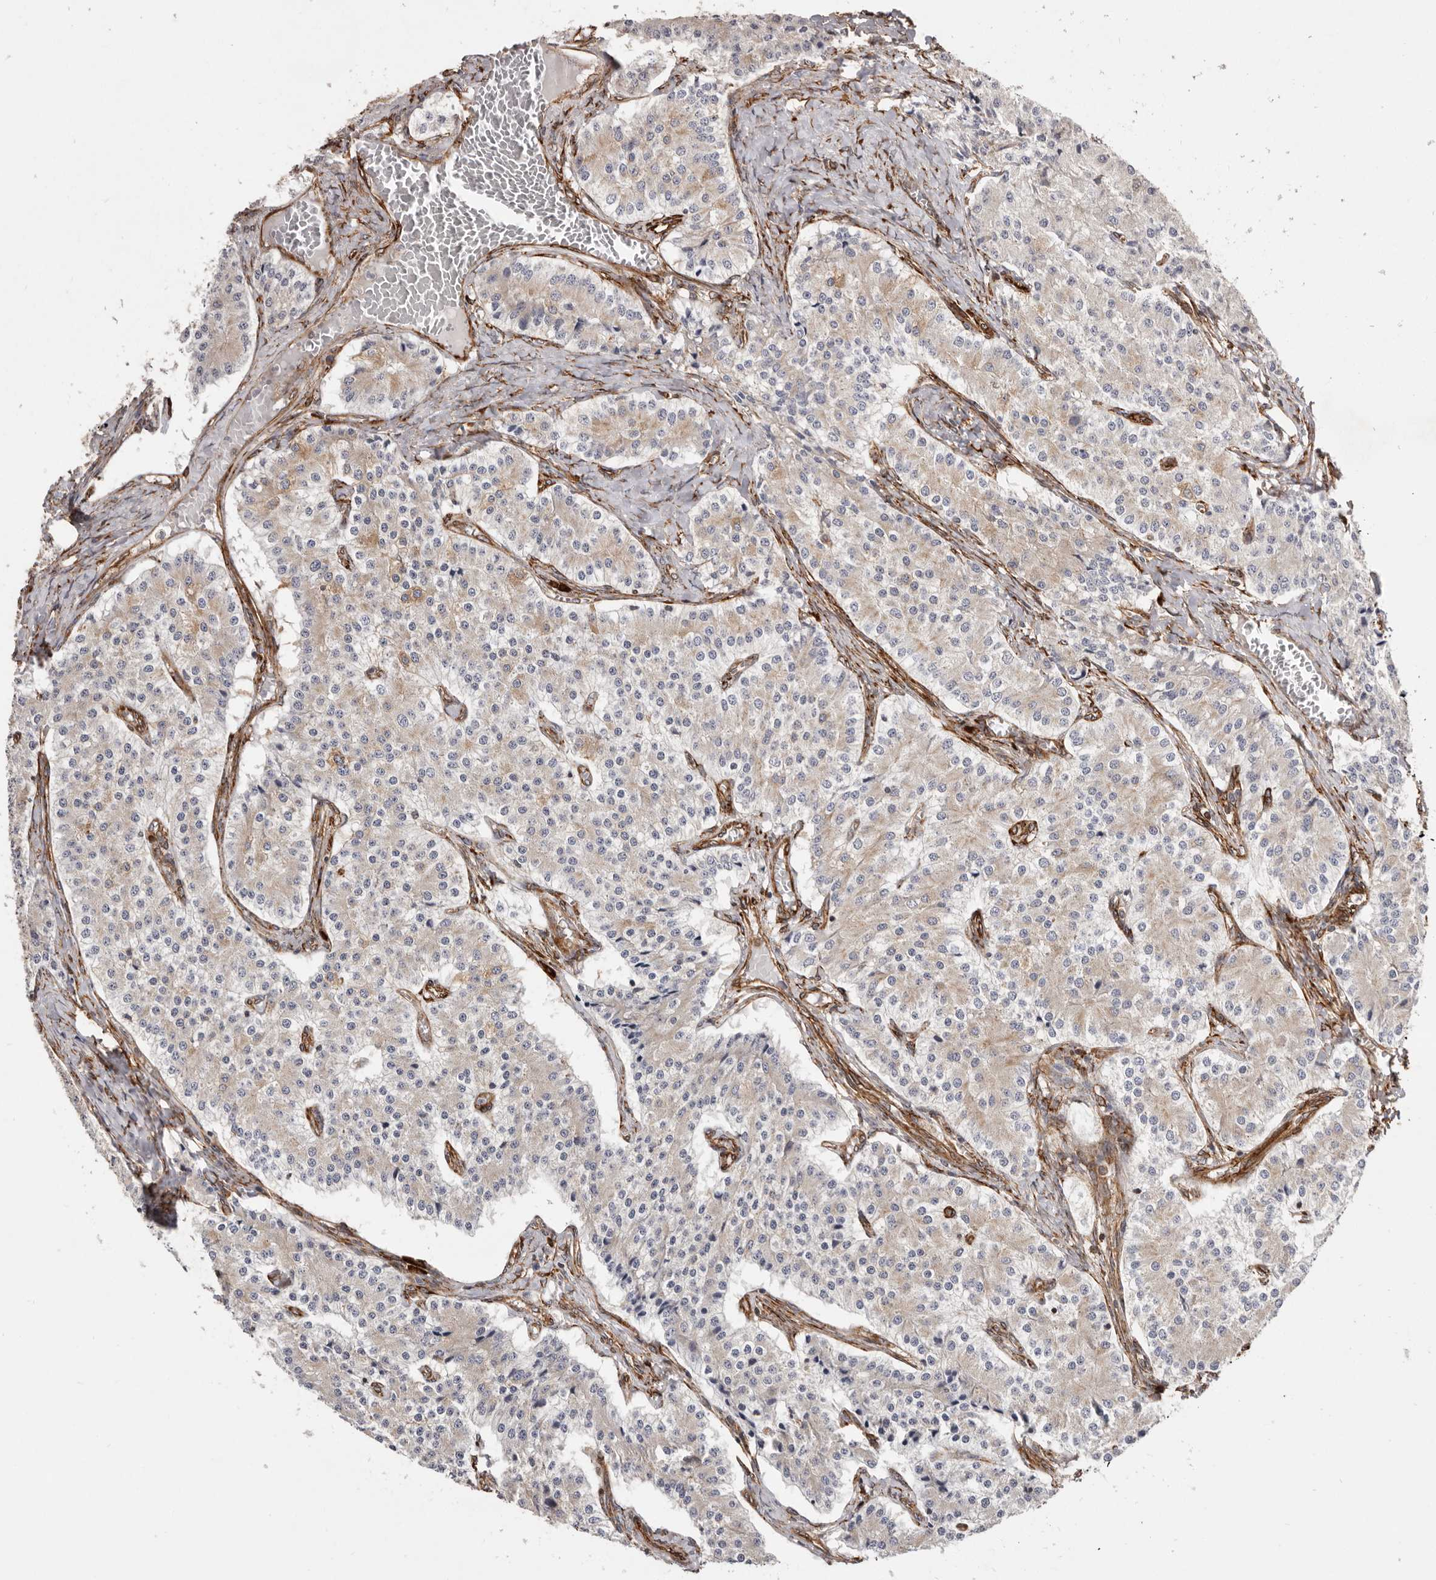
{"staining": {"intensity": "negative", "quantity": "none", "location": "none"}, "tissue": "carcinoid", "cell_type": "Tumor cells", "image_type": "cancer", "snomed": [{"axis": "morphology", "description": "Carcinoid, malignant, NOS"}, {"axis": "topography", "description": "Colon"}], "caption": "Immunohistochemistry micrograph of neoplastic tissue: human carcinoid stained with DAB (3,3'-diaminobenzidine) reveals no significant protein positivity in tumor cells.", "gene": "WDTC1", "patient": {"sex": "female", "age": 52}}